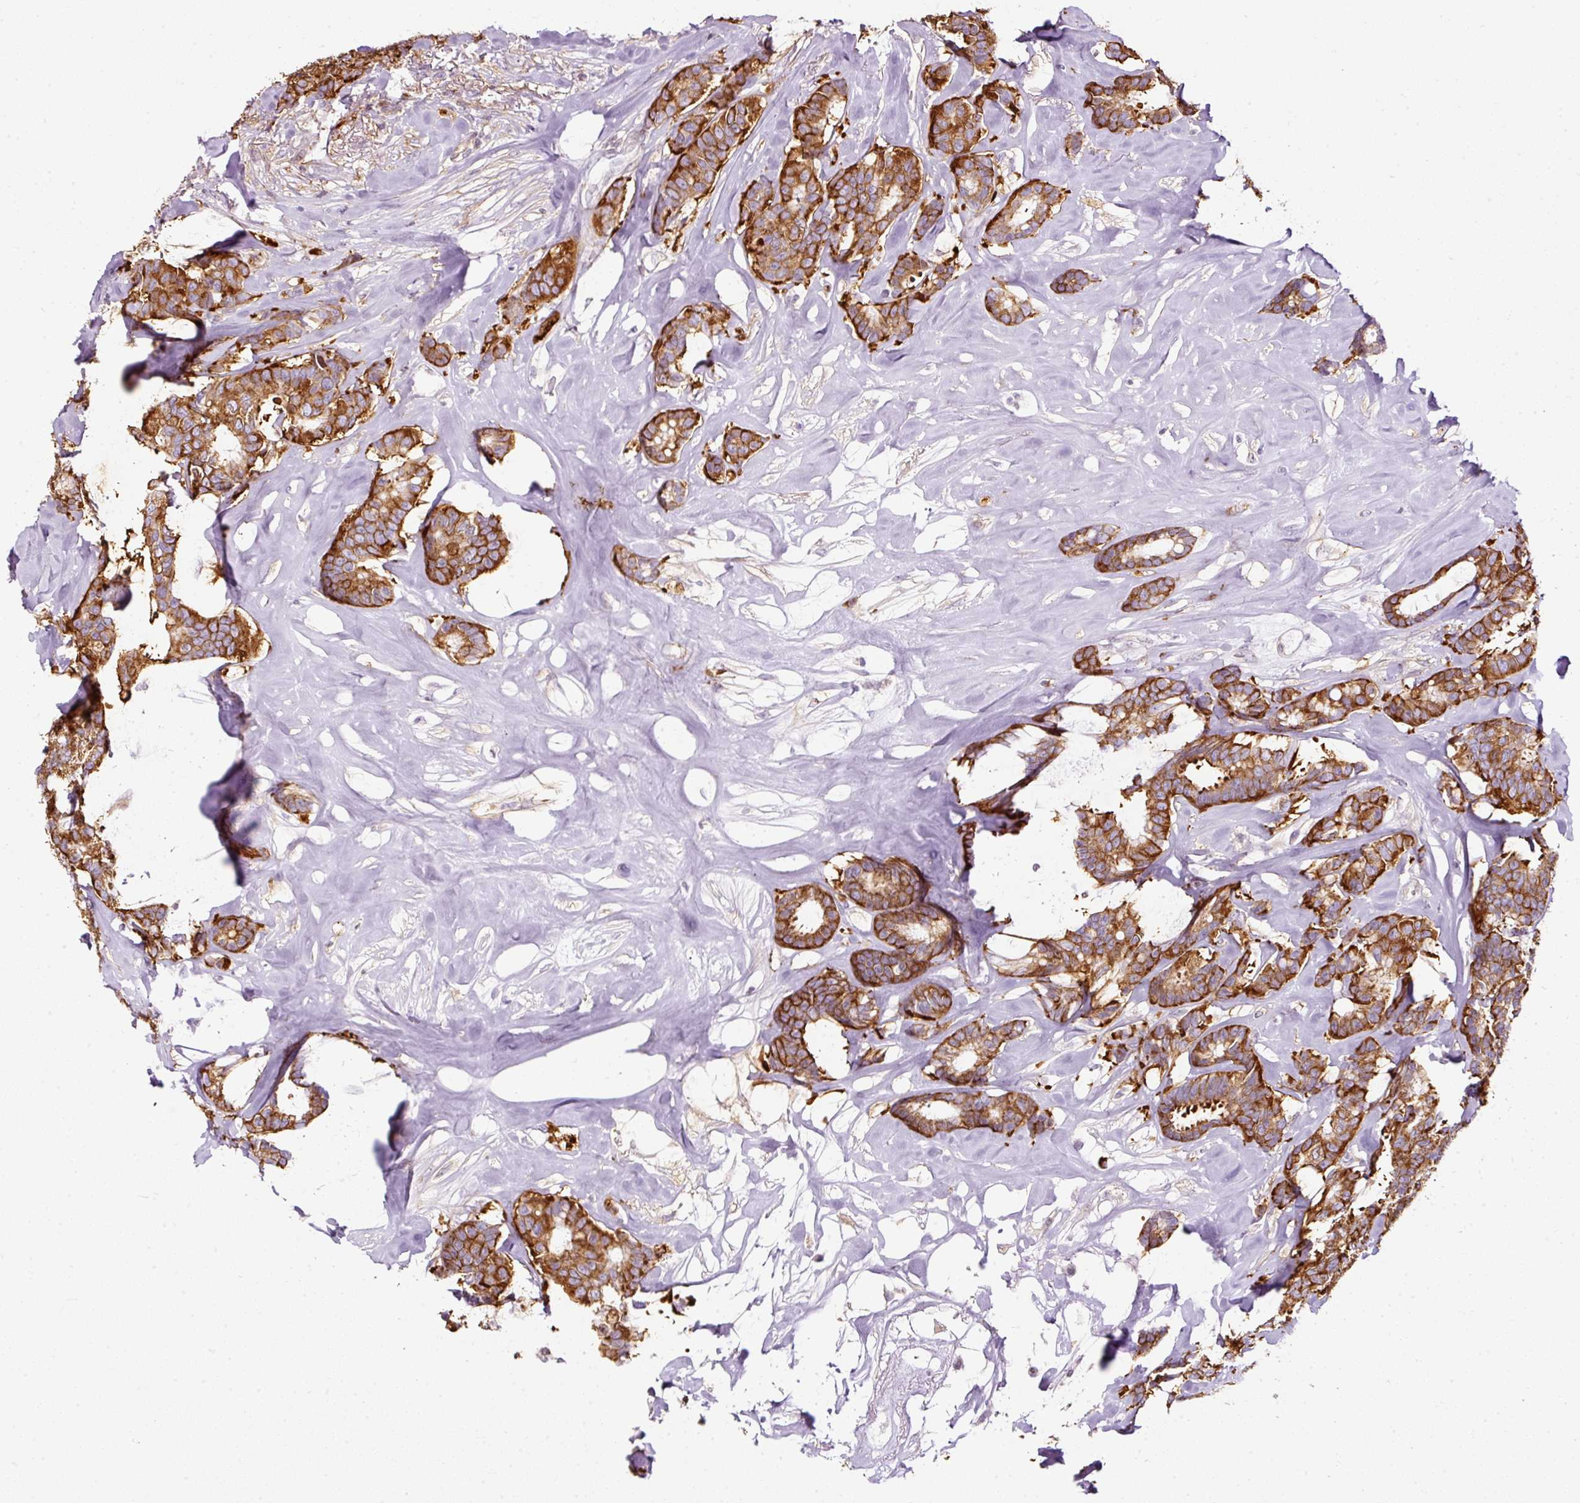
{"staining": {"intensity": "strong", "quantity": ">75%", "location": "cytoplasmic/membranous"}, "tissue": "breast cancer", "cell_type": "Tumor cells", "image_type": "cancer", "snomed": [{"axis": "morphology", "description": "Duct carcinoma"}, {"axis": "topography", "description": "Breast"}], "caption": "Immunohistochemical staining of breast cancer exhibits high levels of strong cytoplasmic/membranous expression in approximately >75% of tumor cells. (DAB (3,3'-diaminobenzidine) IHC with brightfield microscopy, high magnification).", "gene": "SCNM1", "patient": {"sex": "female", "age": 87}}